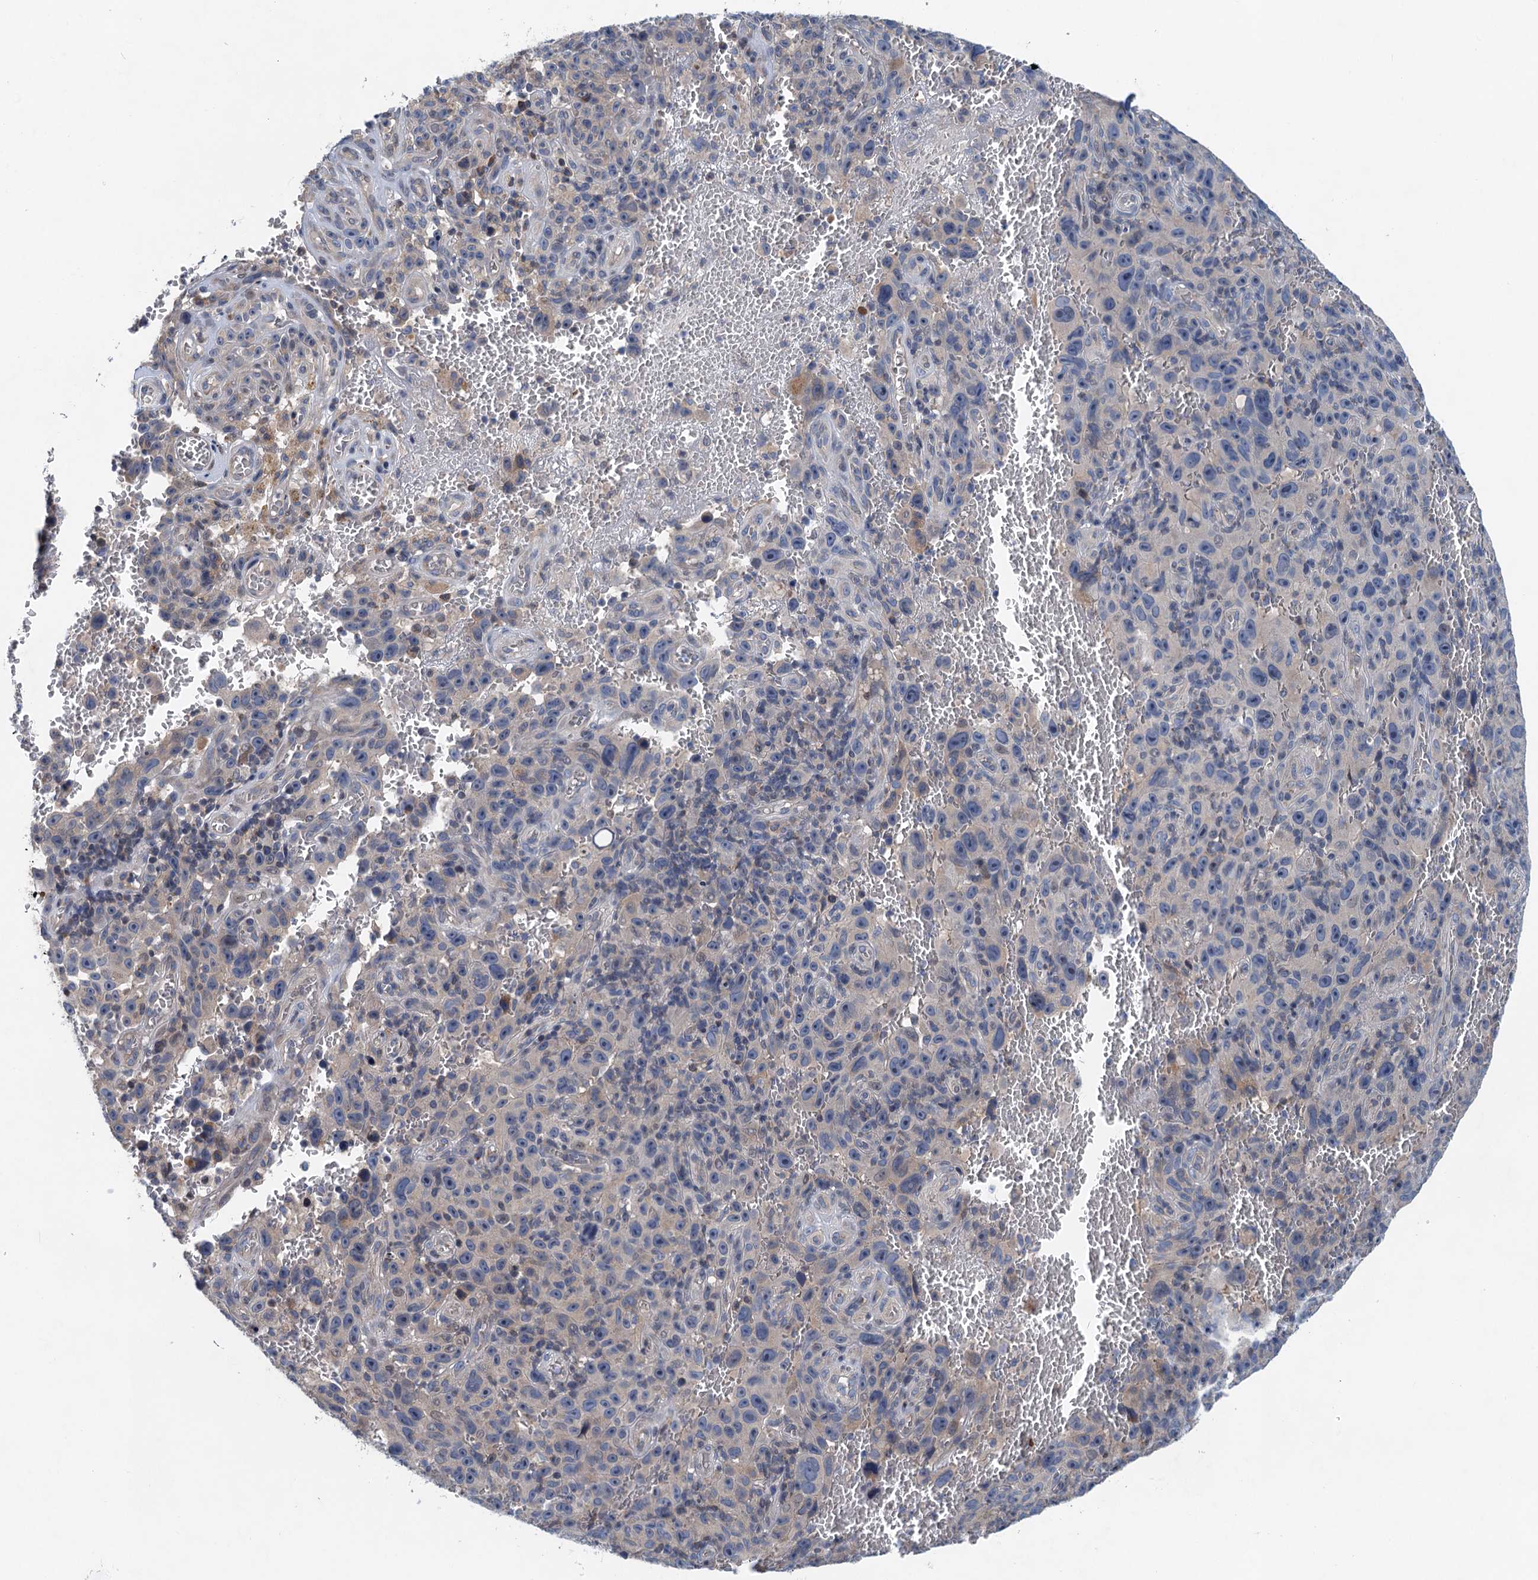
{"staining": {"intensity": "weak", "quantity": "25%-75%", "location": "cytoplasmic/membranous"}, "tissue": "melanoma", "cell_type": "Tumor cells", "image_type": "cancer", "snomed": [{"axis": "morphology", "description": "Malignant melanoma, NOS"}, {"axis": "topography", "description": "Skin"}], "caption": "Human malignant melanoma stained for a protein (brown) displays weak cytoplasmic/membranous positive positivity in approximately 25%-75% of tumor cells.", "gene": "NBEA", "patient": {"sex": "female", "age": 82}}